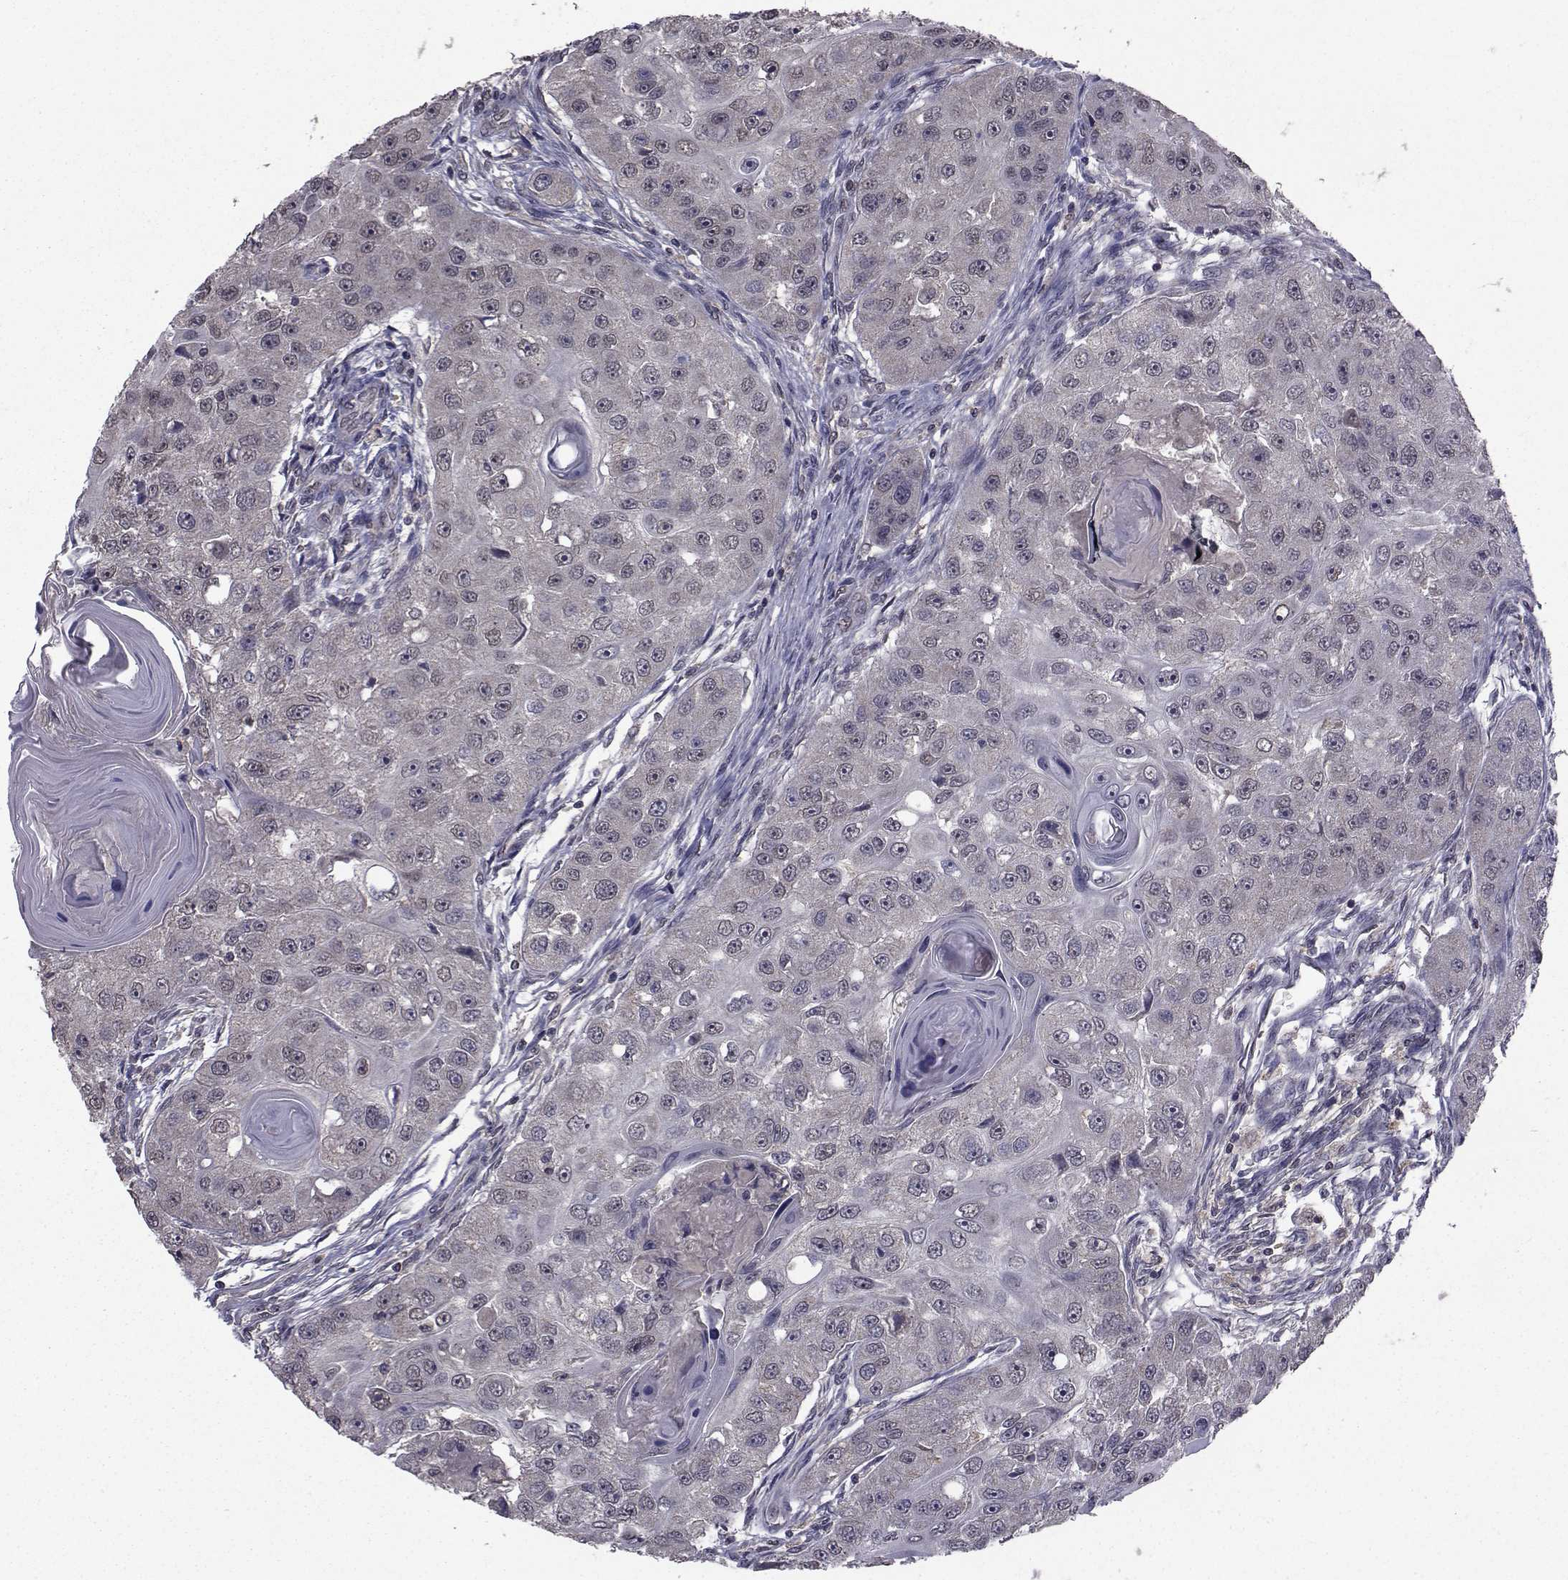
{"staining": {"intensity": "negative", "quantity": "none", "location": "none"}, "tissue": "head and neck cancer", "cell_type": "Tumor cells", "image_type": "cancer", "snomed": [{"axis": "morphology", "description": "Squamous cell carcinoma, NOS"}, {"axis": "topography", "description": "Head-Neck"}], "caption": "This micrograph is of head and neck cancer stained with immunohistochemistry to label a protein in brown with the nuclei are counter-stained blue. There is no expression in tumor cells. (DAB immunohistochemistry (IHC), high magnification).", "gene": "CYP2S1", "patient": {"sex": "male", "age": 51}}